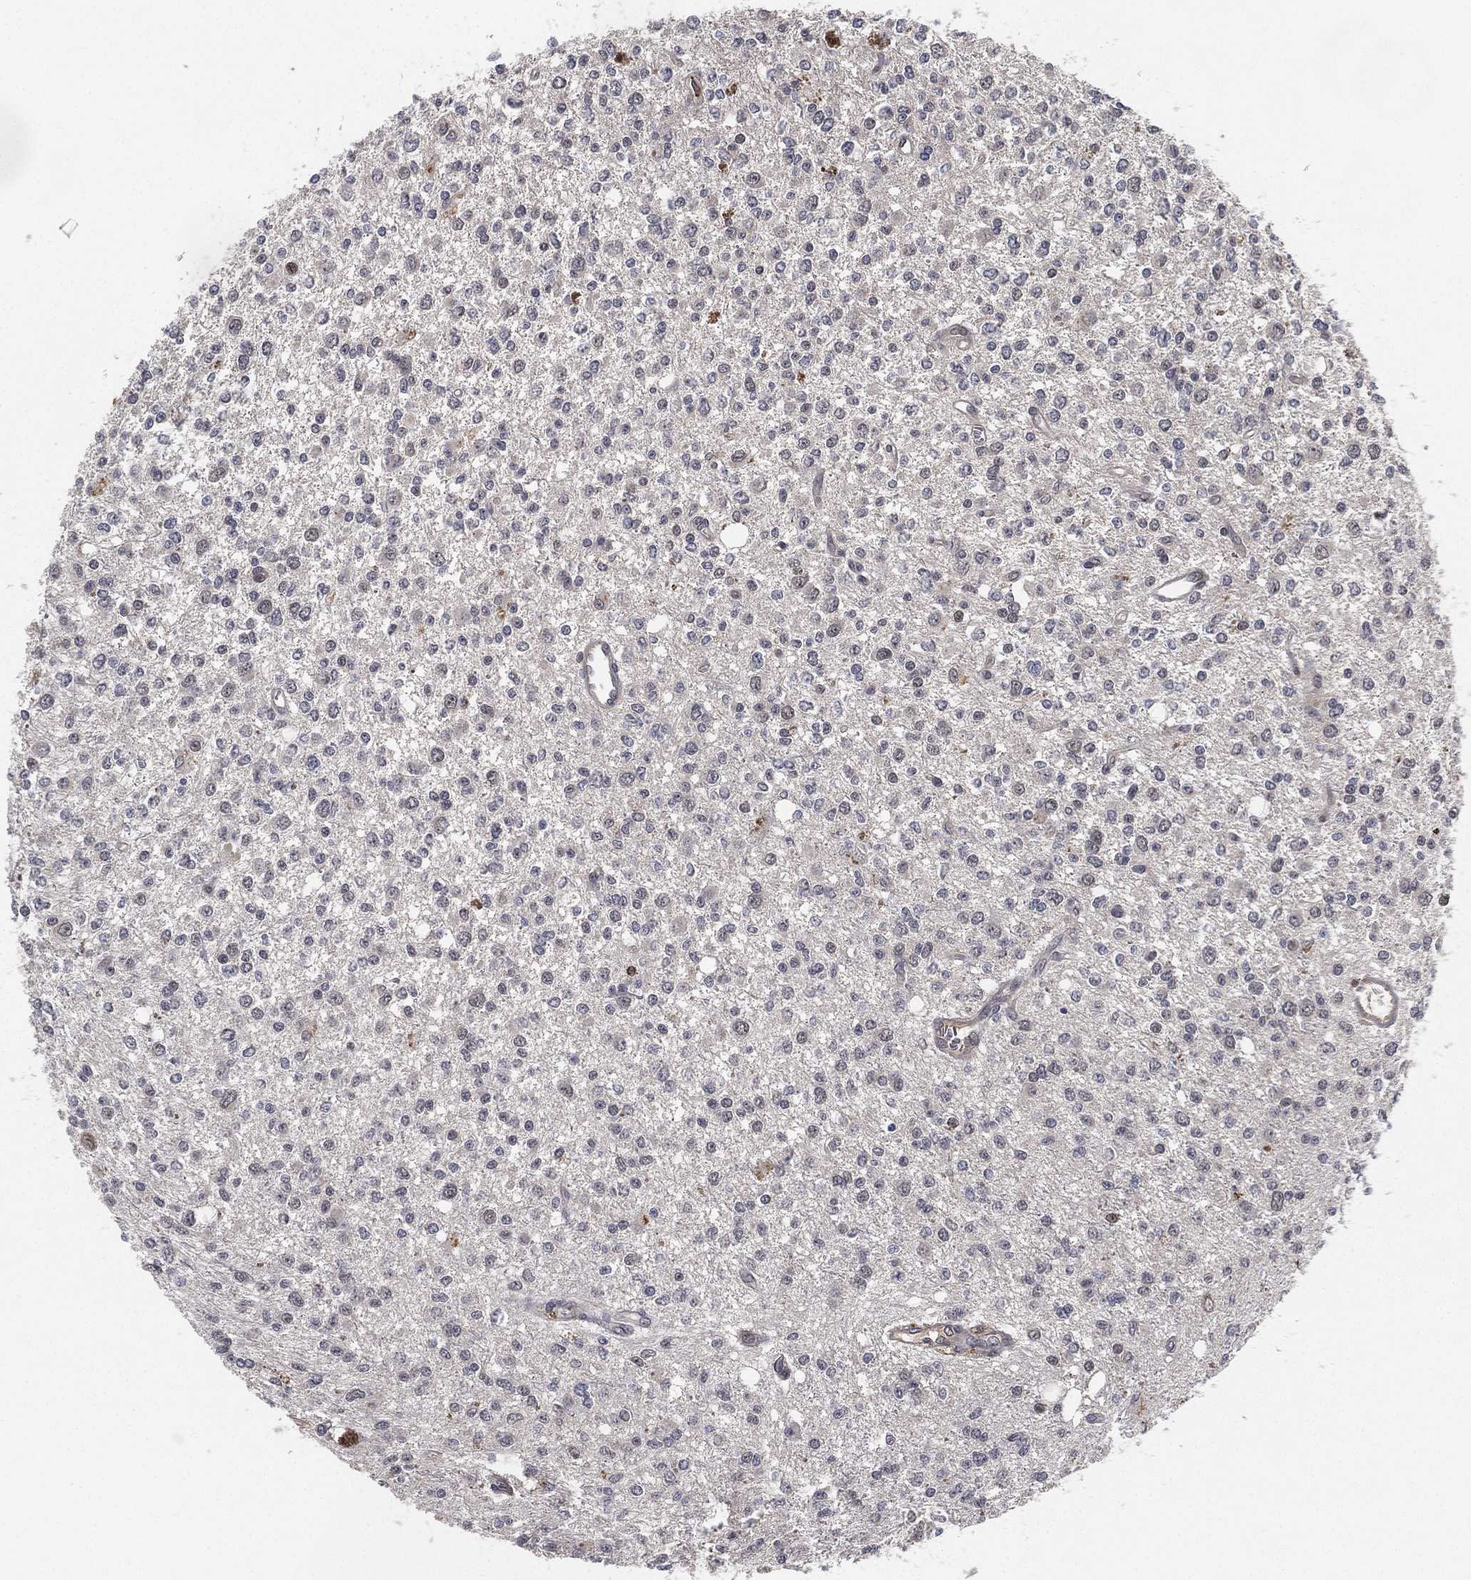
{"staining": {"intensity": "negative", "quantity": "none", "location": "none"}, "tissue": "glioma", "cell_type": "Tumor cells", "image_type": "cancer", "snomed": [{"axis": "morphology", "description": "Glioma, malignant, Low grade"}, {"axis": "topography", "description": "Brain"}], "caption": "Photomicrograph shows no significant protein staining in tumor cells of malignant low-grade glioma.", "gene": "CFAP251", "patient": {"sex": "male", "age": 67}}